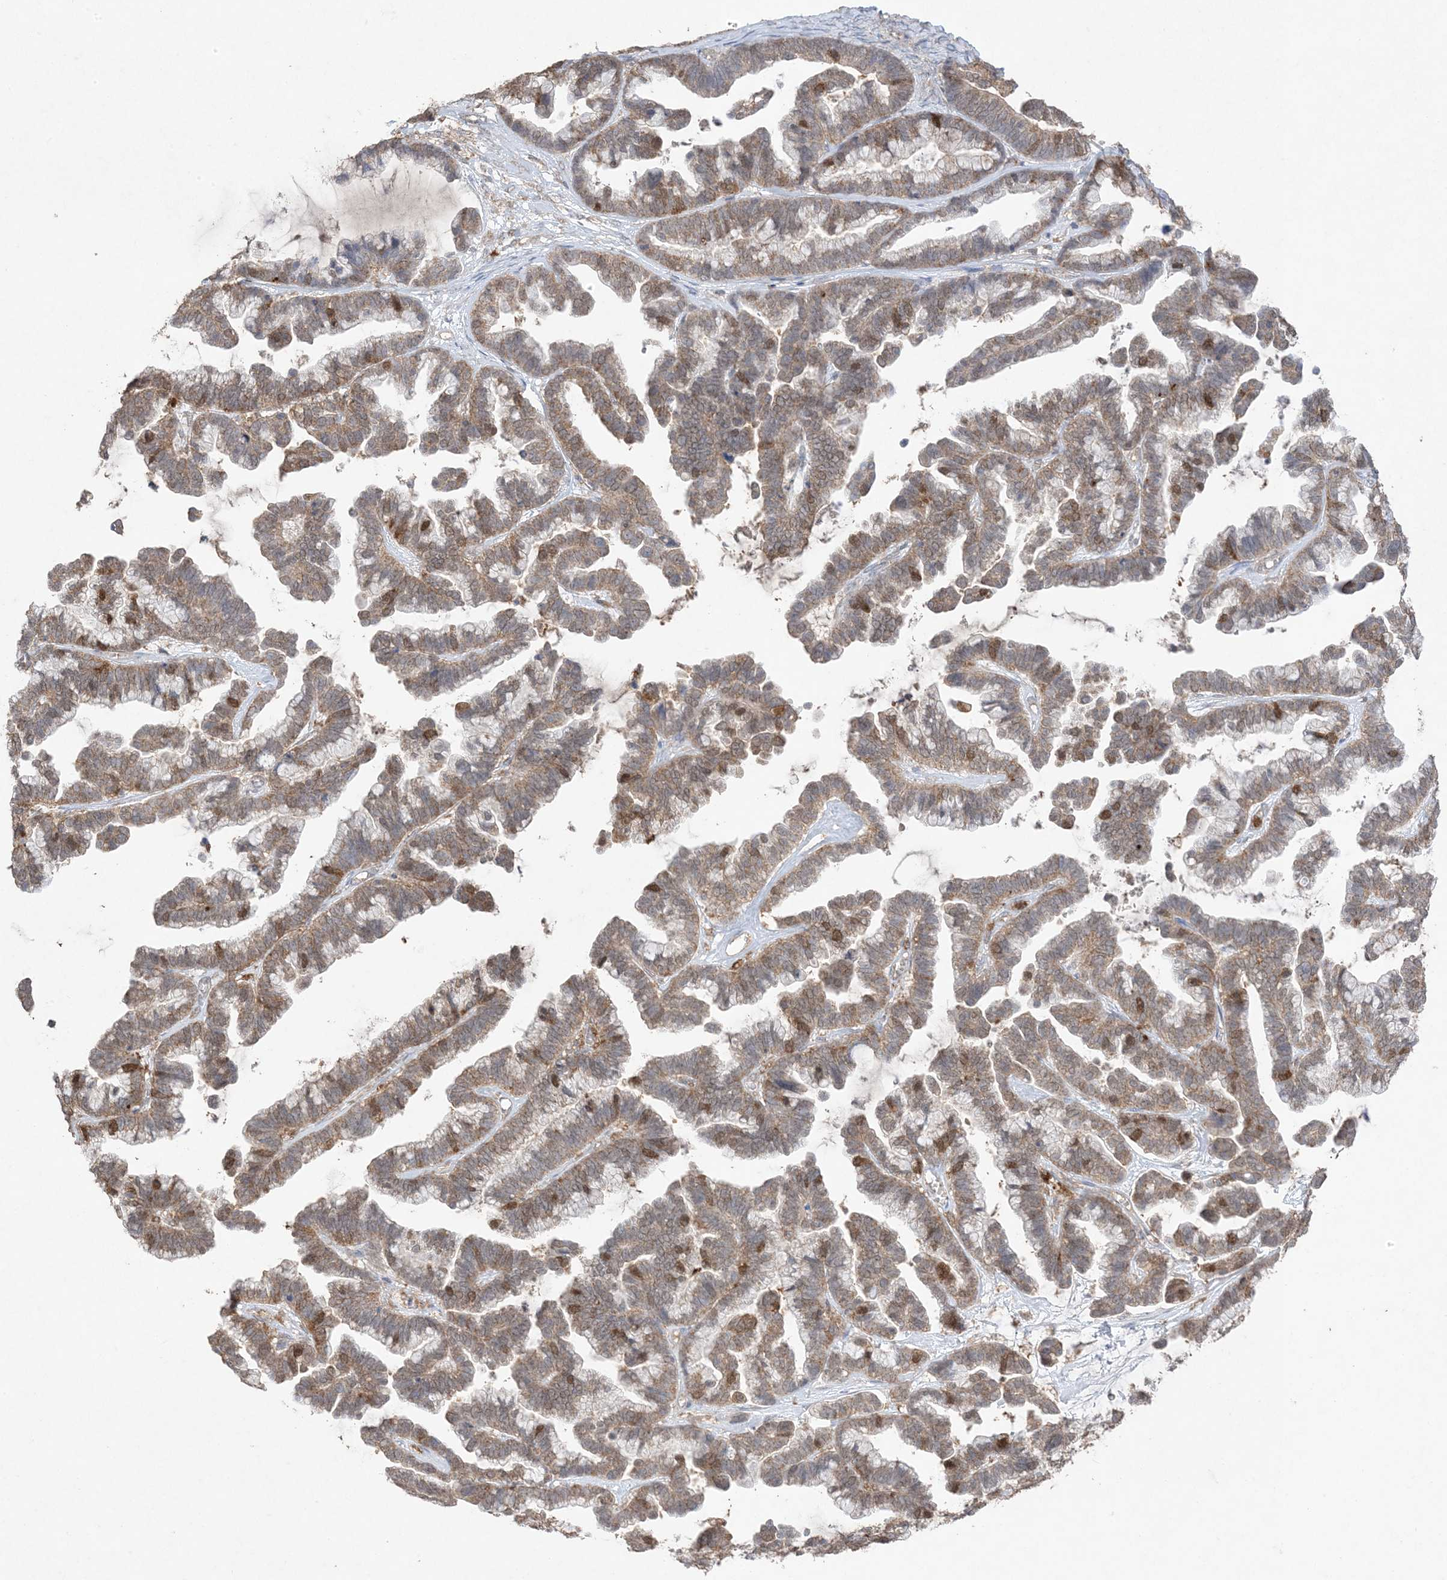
{"staining": {"intensity": "moderate", "quantity": "25%-75%", "location": "cytoplasmic/membranous"}, "tissue": "ovarian cancer", "cell_type": "Tumor cells", "image_type": "cancer", "snomed": [{"axis": "morphology", "description": "Cystadenocarcinoma, serous, NOS"}, {"axis": "topography", "description": "Ovary"}], "caption": "A micrograph of human serous cystadenocarcinoma (ovarian) stained for a protein exhibits moderate cytoplasmic/membranous brown staining in tumor cells.", "gene": "UBE2C", "patient": {"sex": "female", "age": 56}}